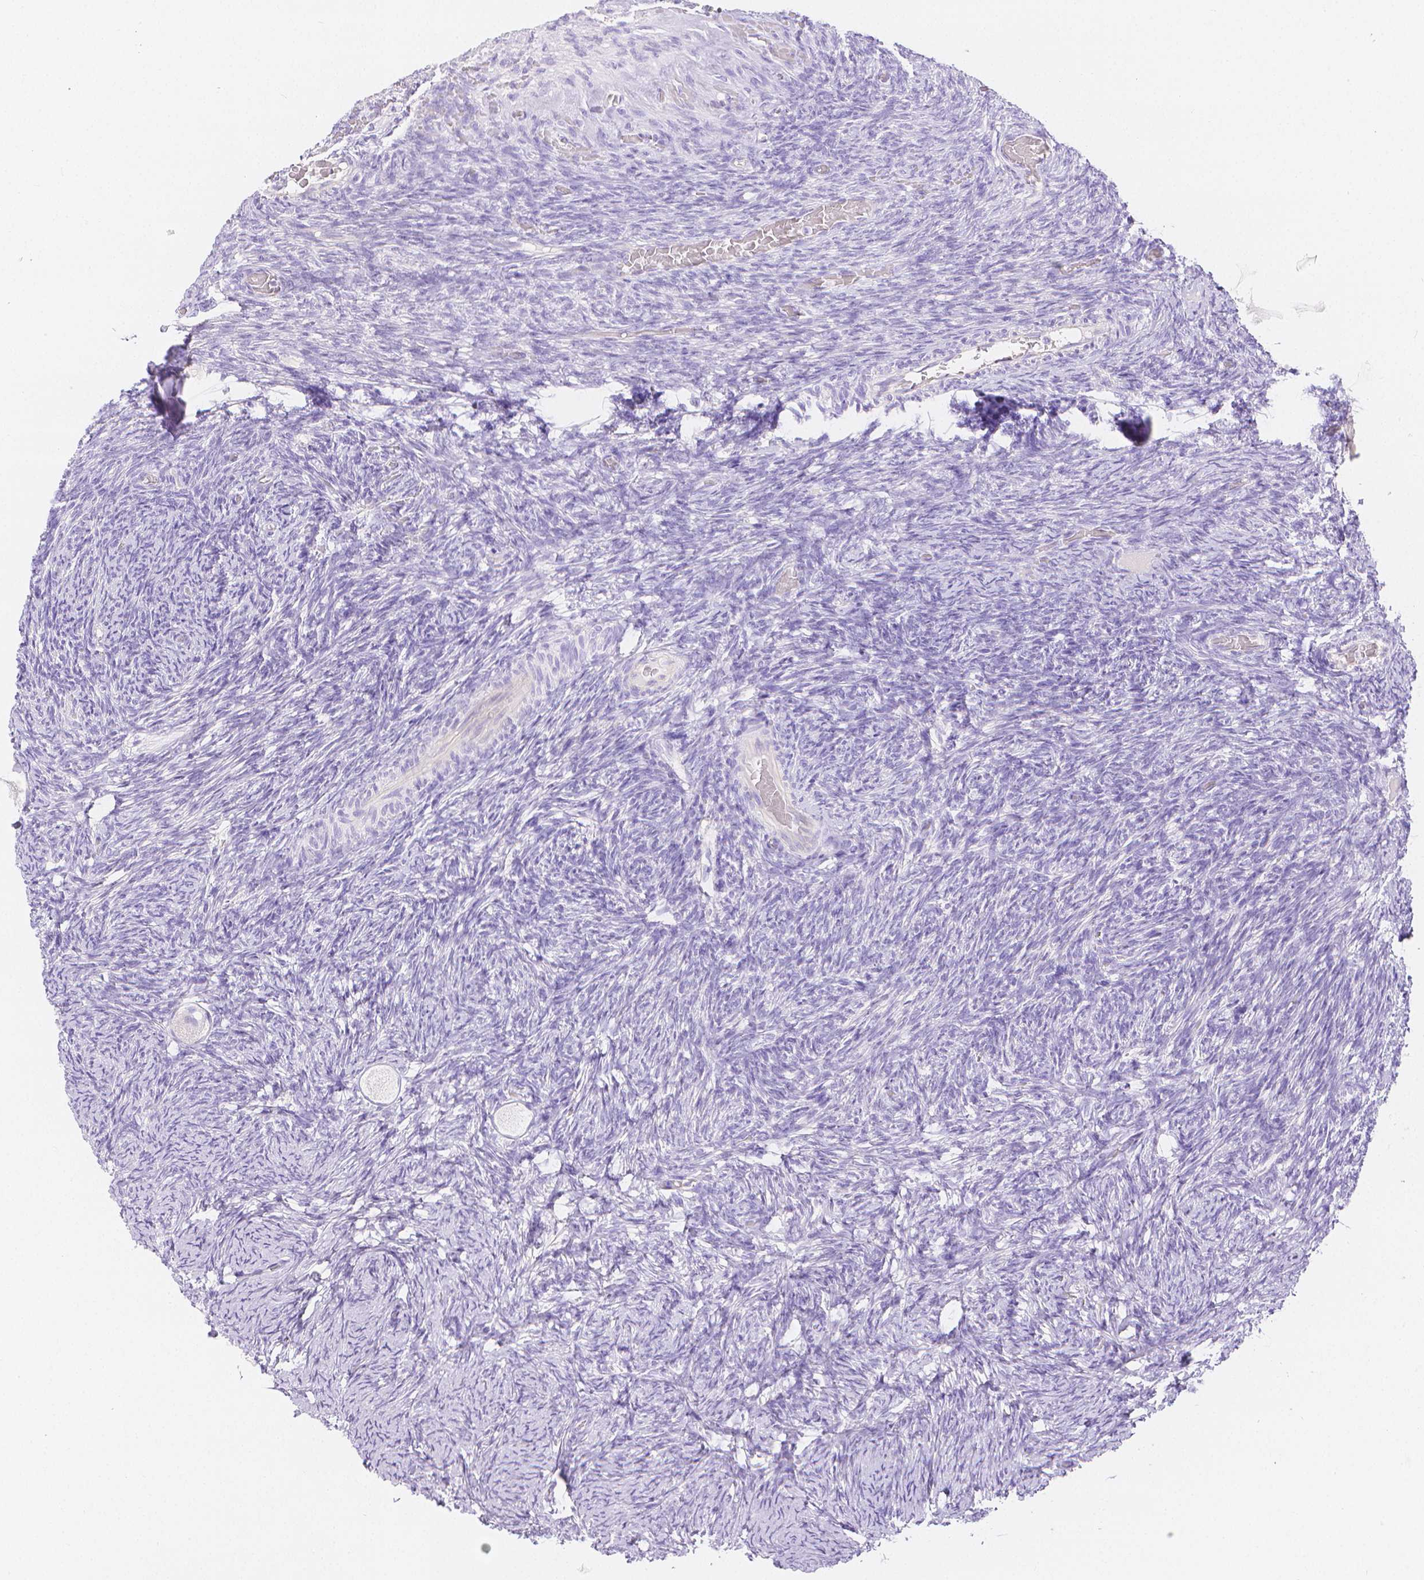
{"staining": {"intensity": "negative", "quantity": "none", "location": "none"}, "tissue": "ovary", "cell_type": "Follicle cells", "image_type": "normal", "snomed": [{"axis": "morphology", "description": "Normal tissue, NOS"}, {"axis": "topography", "description": "Ovary"}], "caption": "This is a image of IHC staining of unremarkable ovary, which shows no positivity in follicle cells.", "gene": "SLC27A5", "patient": {"sex": "female", "age": 34}}